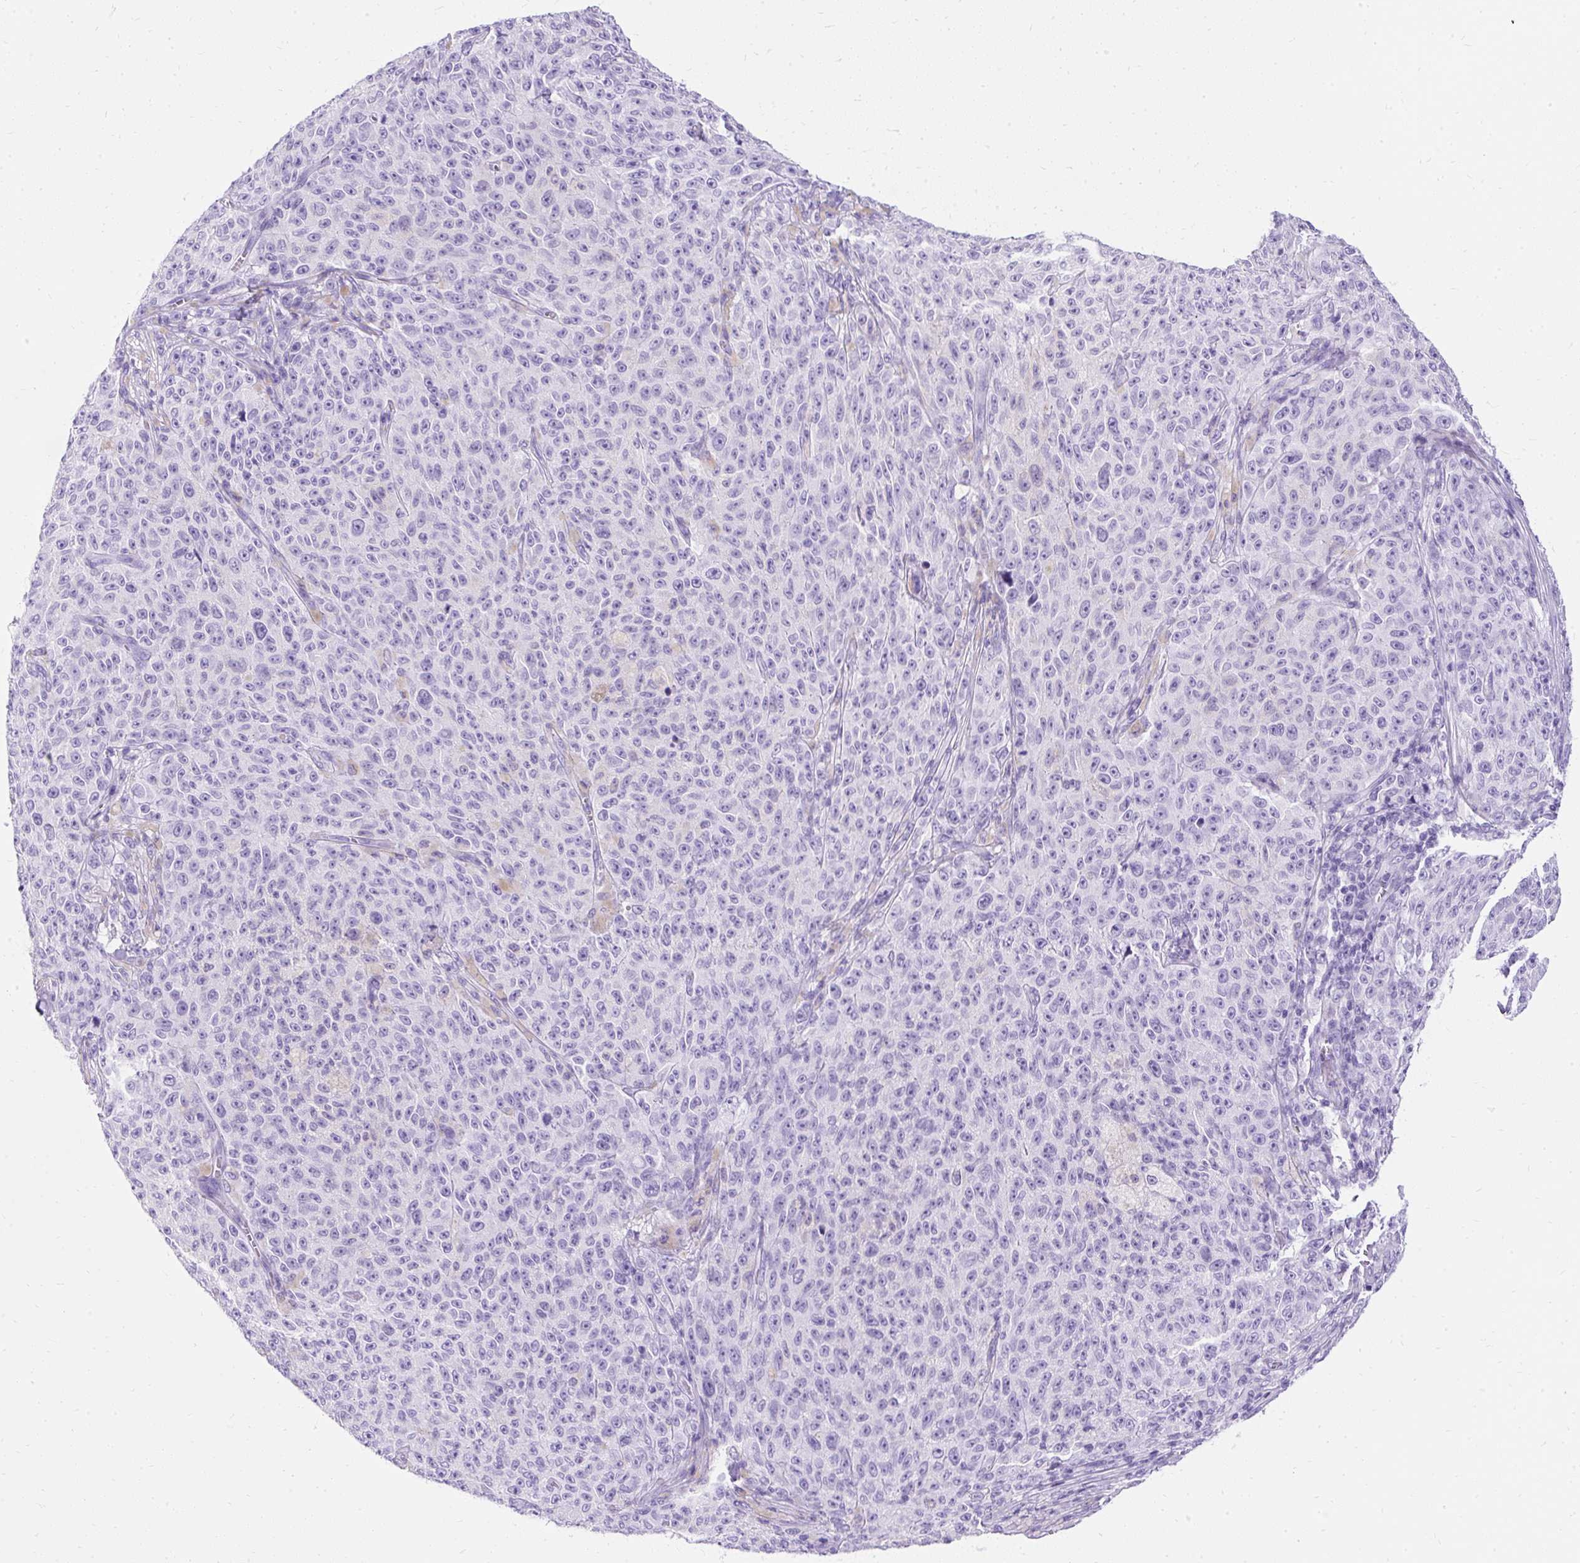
{"staining": {"intensity": "negative", "quantity": "none", "location": "none"}, "tissue": "melanoma", "cell_type": "Tumor cells", "image_type": "cancer", "snomed": [{"axis": "morphology", "description": "Malignant melanoma, NOS"}, {"axis": "topography", "description": "Skin"}], "caption": "This histopathology image is of melanoma stained with immunohistochemistry (IHC) to label a protein in brown with the nuclei are counter-stained blue. There is no positivity in tumor cells.", "gene": "PVALB", "patient": {"sex": "female", "age": 82}}